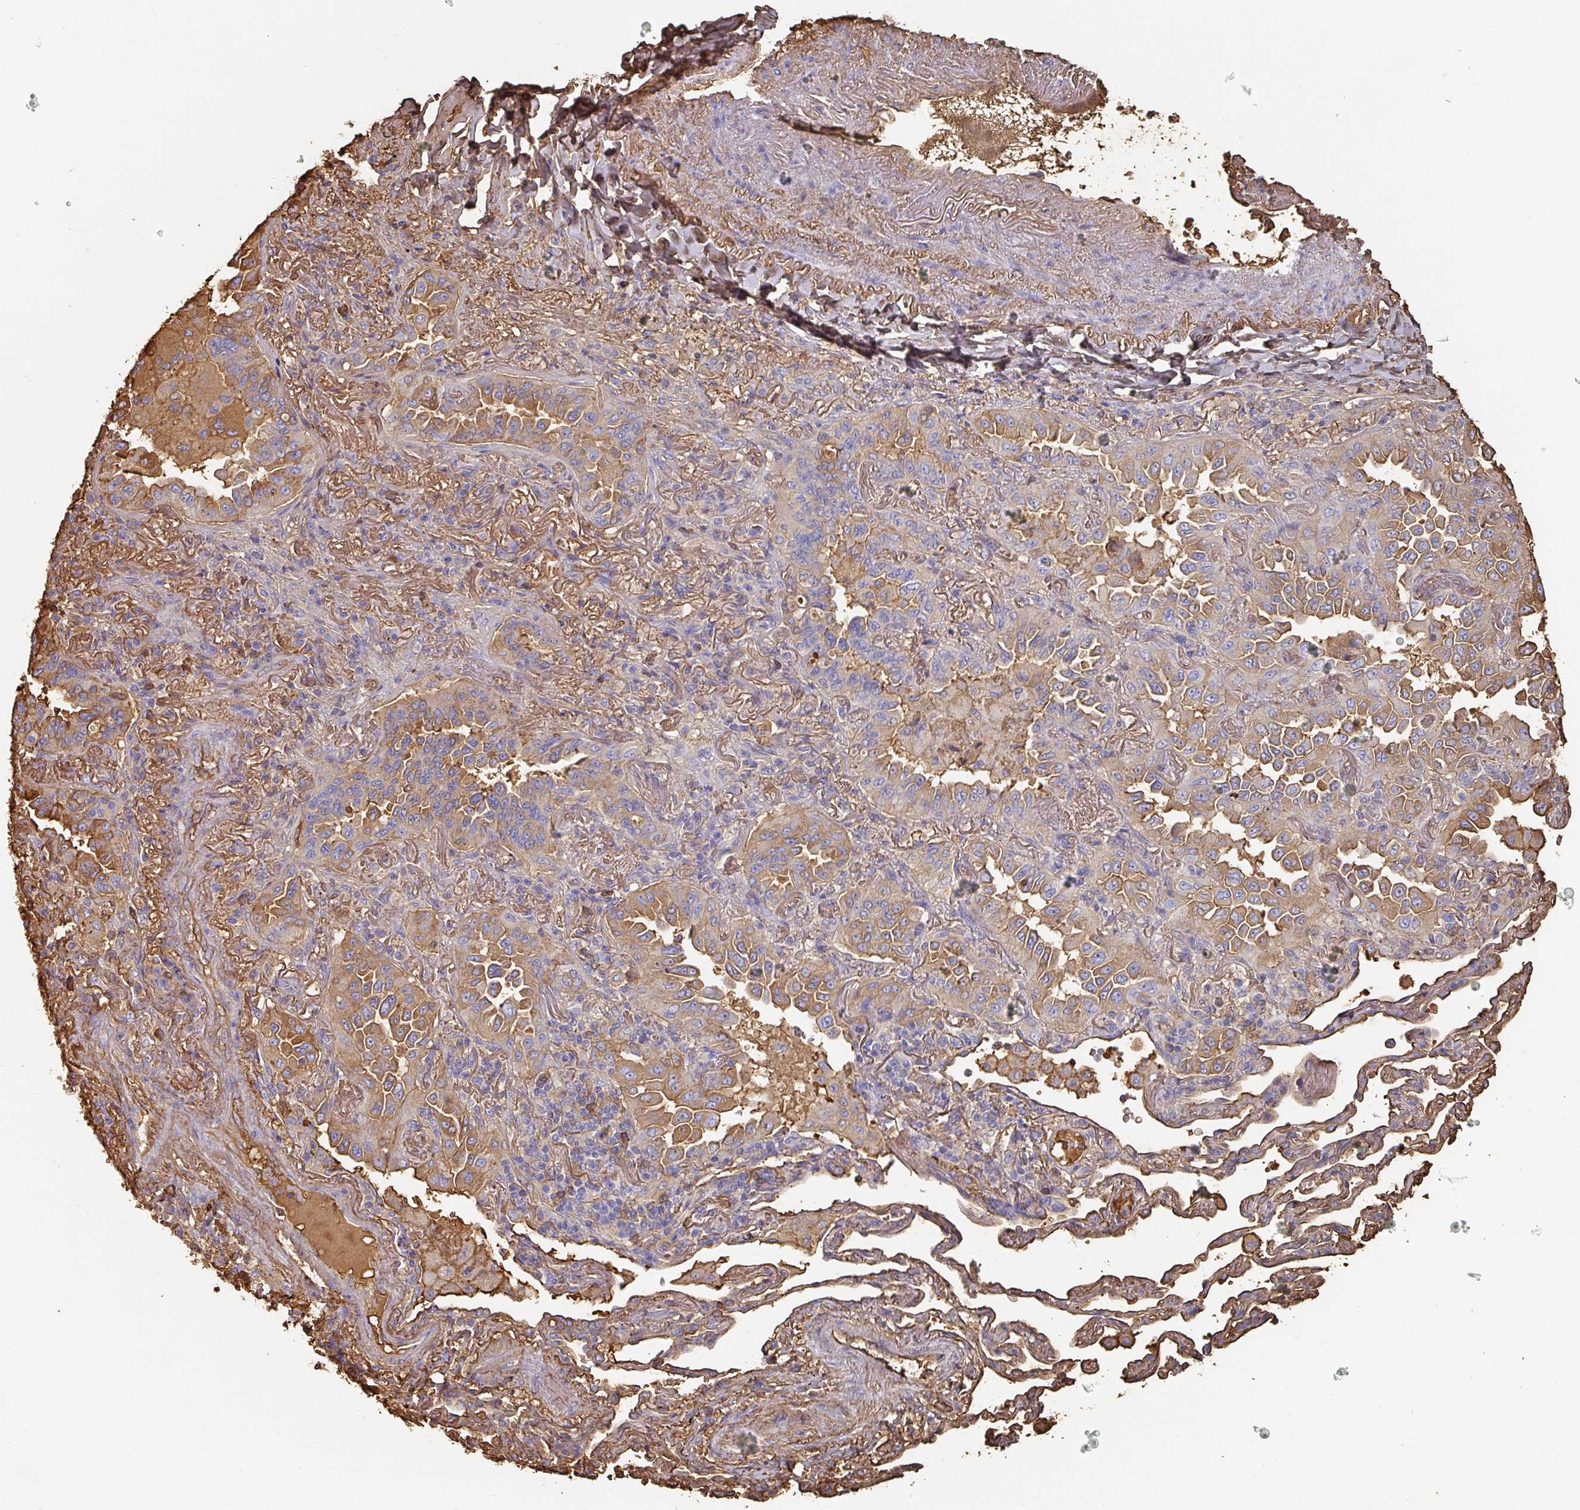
{"staining": {"intensity": "moderate", "quantity": ">75%", "location": "cytoplasmic/membranous"}, "tissue": "lung cancer", "cell_type": "Tumor cells", "image_type": "cancer", "snomed": [{"axis": "morphology", "description": "Adenocarcinoma, NOS"}, {"axis": "topography", "description": "Lung"}], "caption": "Protein analysis of adenocarcinoma (lung) tissue reveals moderate cytoplasmic/membranous expression in approximately >75% of tumor cells.", "gene": "ALB", "patient": {"sex": "female", "age": 69}}